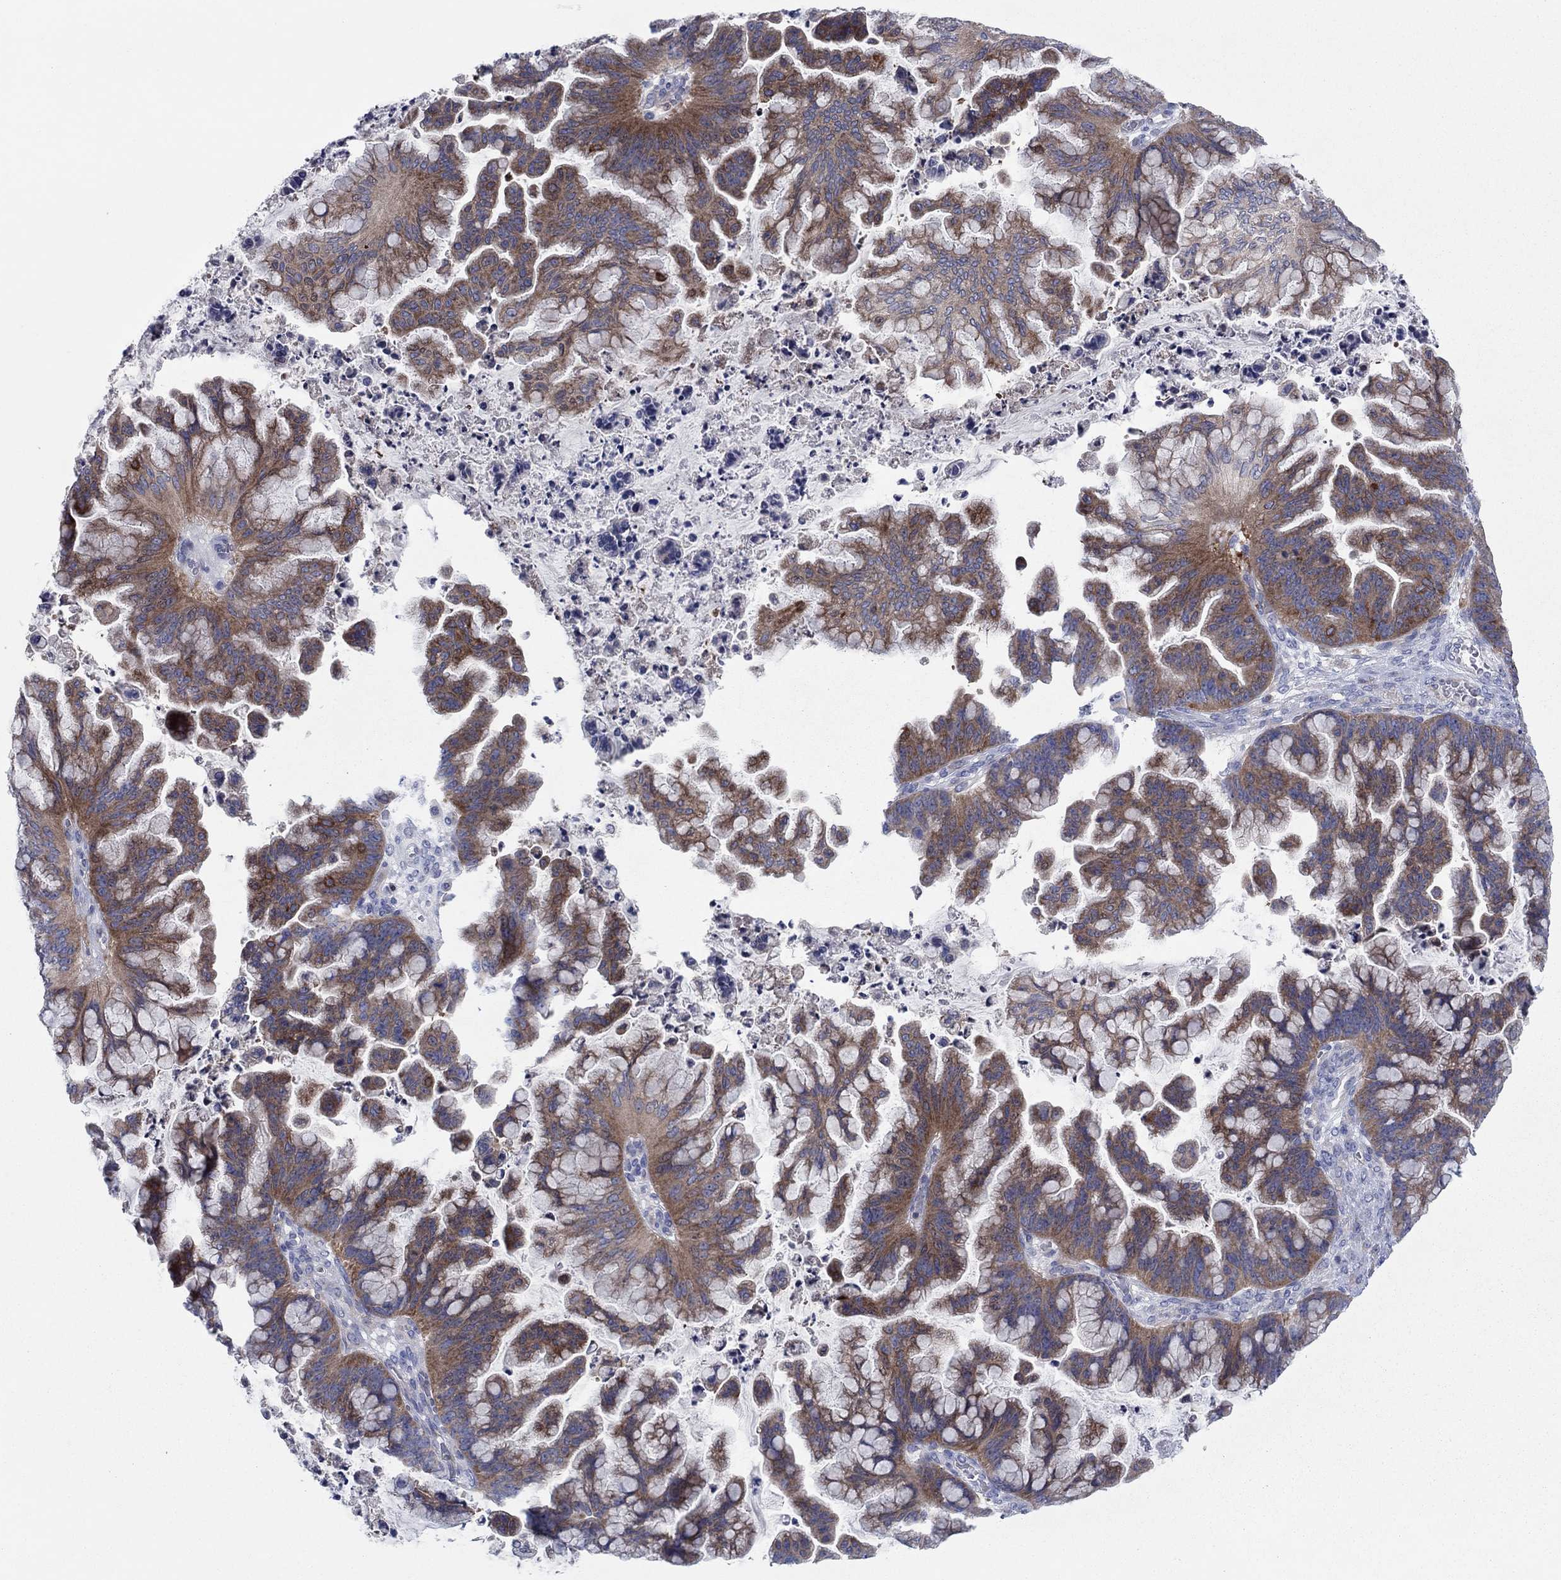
{"staining": {"intensity": "moderate", "quantity": ">75%", "location": "cytoplasmic/membranous"}, "tissue": "ovarian cancer", "cell_type": "Tumor cells", "image_type": "cancer", "snomed": [{"axis": "morphology", "description": "Cystadenocarcinoma, mucinous, NOS"}, {"axis": "topography", "description": "Ovary"}], "caption": "This micrograph demonstrates ovarian cancer stained with immunohistochemistry to label a protein in brown. The cytoplasmic/membranous of tumor cells show moderate positivity for the protein. Nuclei are counter-stained blue.", "gene": "PVR", "patient": {"sex": "female", "age": 67}}